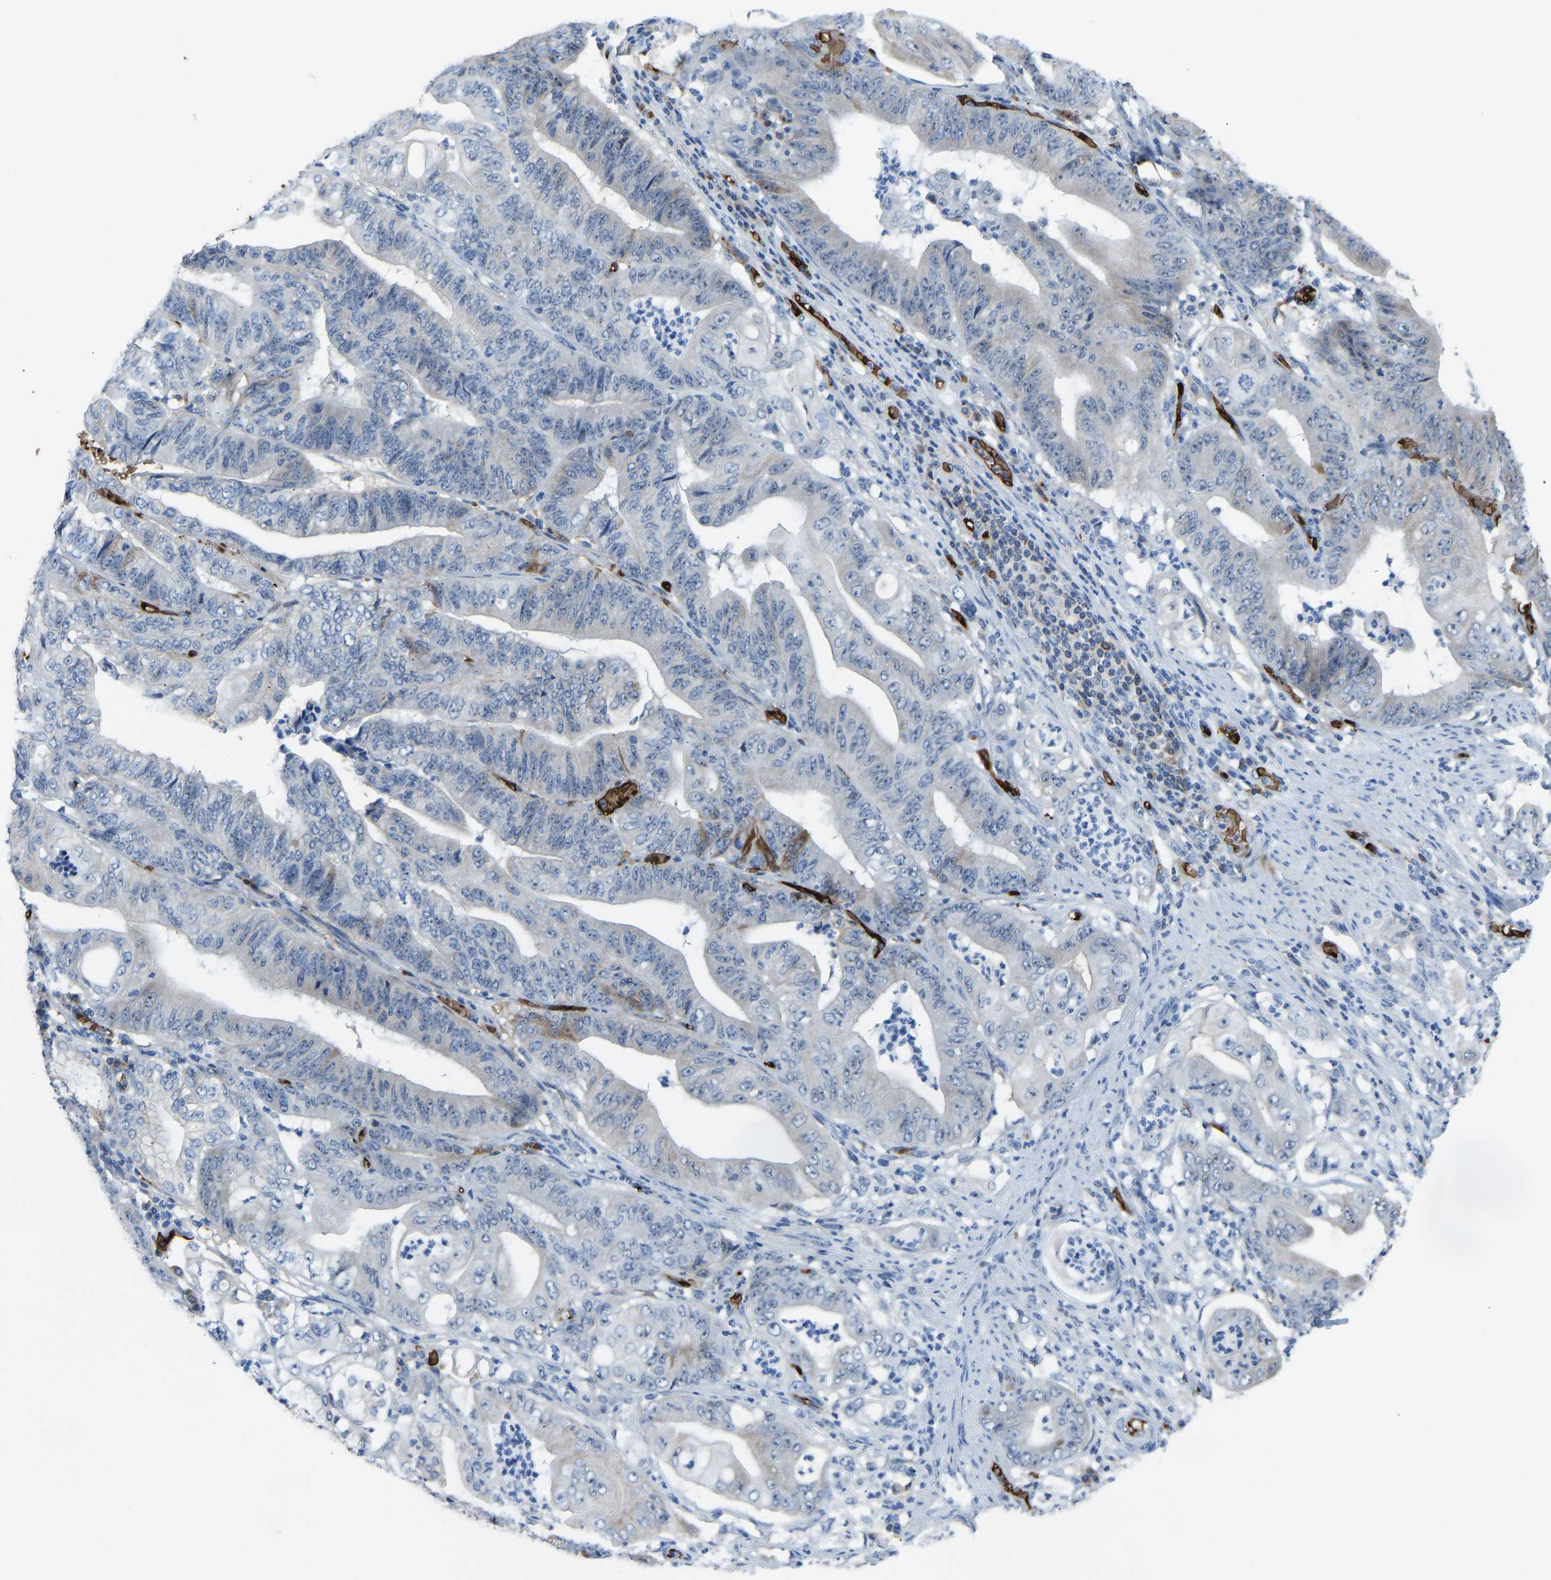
{"staining": {"intensity": "negative", "quantity": "none", "location": "none"}, "tissue": "stomach cancer", "cell_type": "Tumor cells", "image_type": "cancer", "snomed": [{"axis": "morphology", "description": "Adenocarcinoma, NOS"}, {"axis": "topography", "description": "Stomach"}], "caption": "Immunohistochemistry of stomach cancer (adenocarcinoma) exhibits no staining in tumor cells. Brightfield microscopy of immunohistochemistry stained with DAB (3,3'-diaminobenzidine) (brown) and hematoxylin (blue), captured at high magnification.", "gene": "PIGS", "patient": {"sex": "female", "age": 73}}